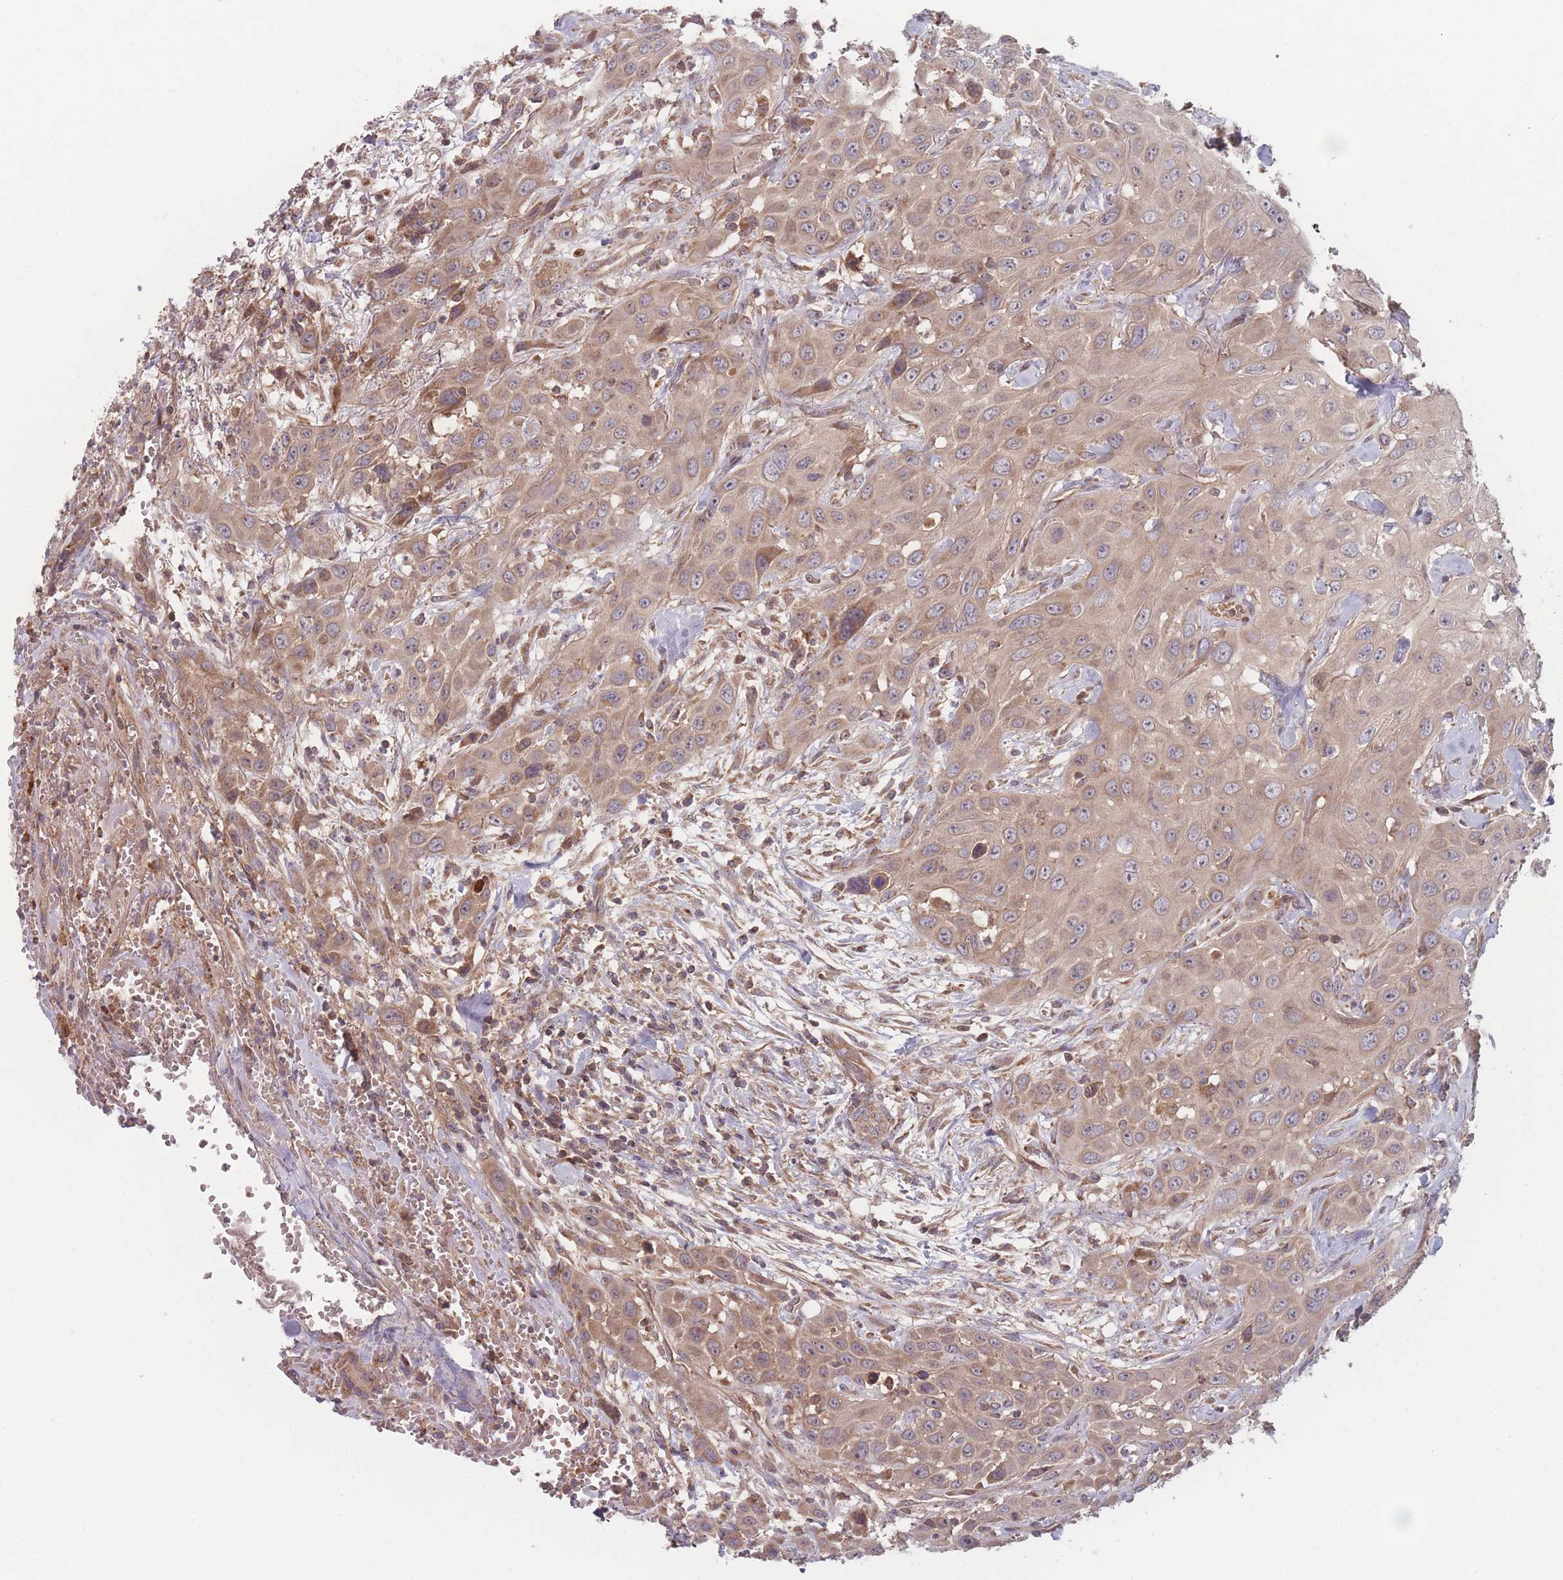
{"staining": {"intensity": "moderate", "quantity": ">75%", "location": "cytoplasmic/membranous"}, "tissue": "head and neck cancer", "cell_type": "Tumor cells", "image_type": "cancer", "snomed": [{"axis": "morphology", "description": "Squamous cell carcinoma, NOS"}, {"axis": "topography", "description": "Head-Neck"}], "caption": "Protein expression analysis of human head and neck cancer (squamous cell carcinoma) reveals moderate cytoplasmic/membranous staining in approximately >75% of tumor cells.", "gene": "ATP5MG", "patient": {"sex": "male", "age": 81}}